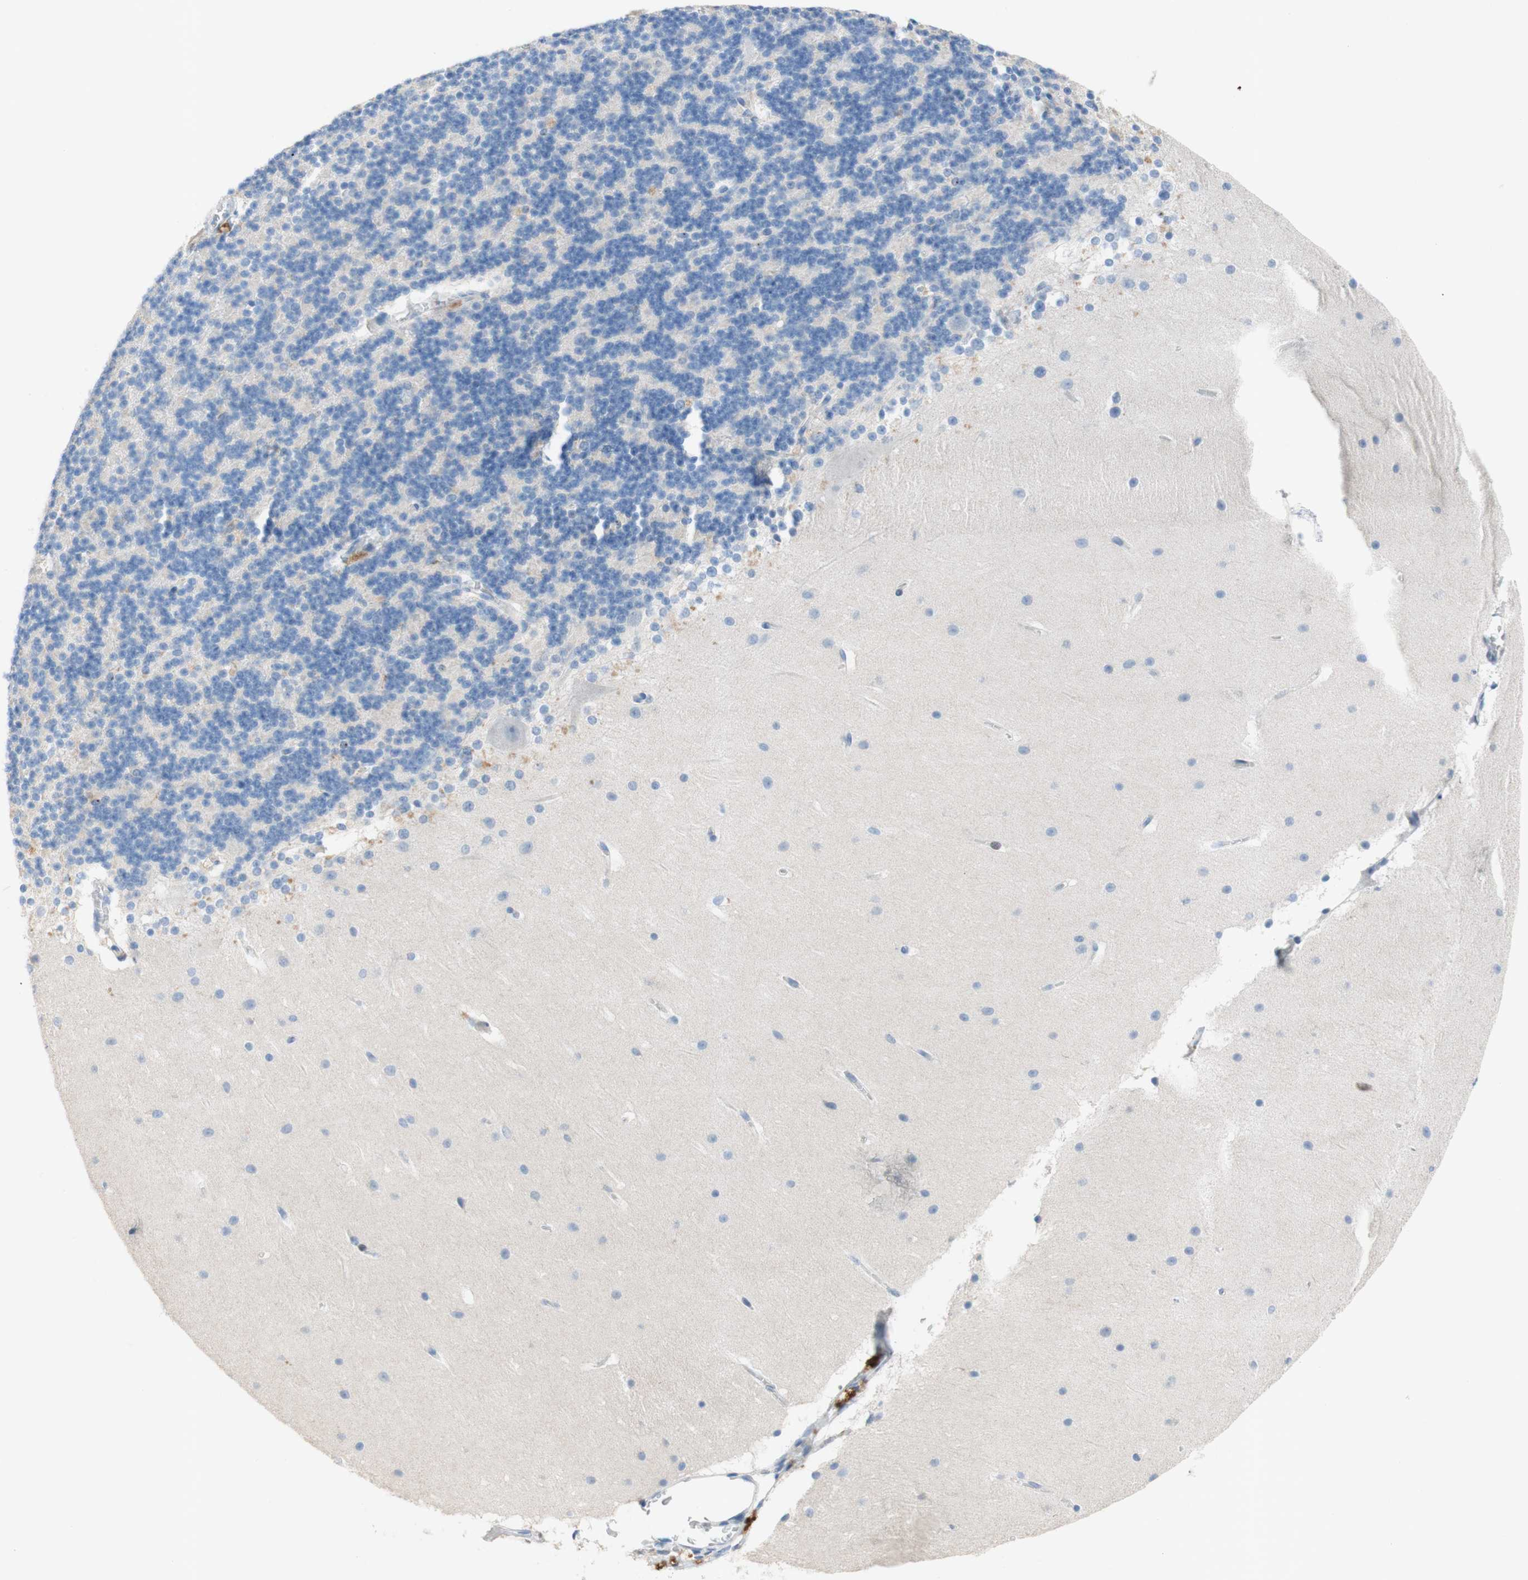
{"staining": {"intensity": "negative", "quantity": "none", "location": "none"}, "tissue": "cerebellum", "cell_type": "Cells in granular layer", "image_type": "normal", "snomed": [{"axis": "morphology", "description": "Normal tissue, NOS"}, {"axis": "topography", "description": "Cerebellum"}], "caption": "Protein analysis of normal cerebellum shows no significant positivity in cells in granular layer.", "gene": "POLR2J3", "patient": {"sex": "female", "age": 19}}